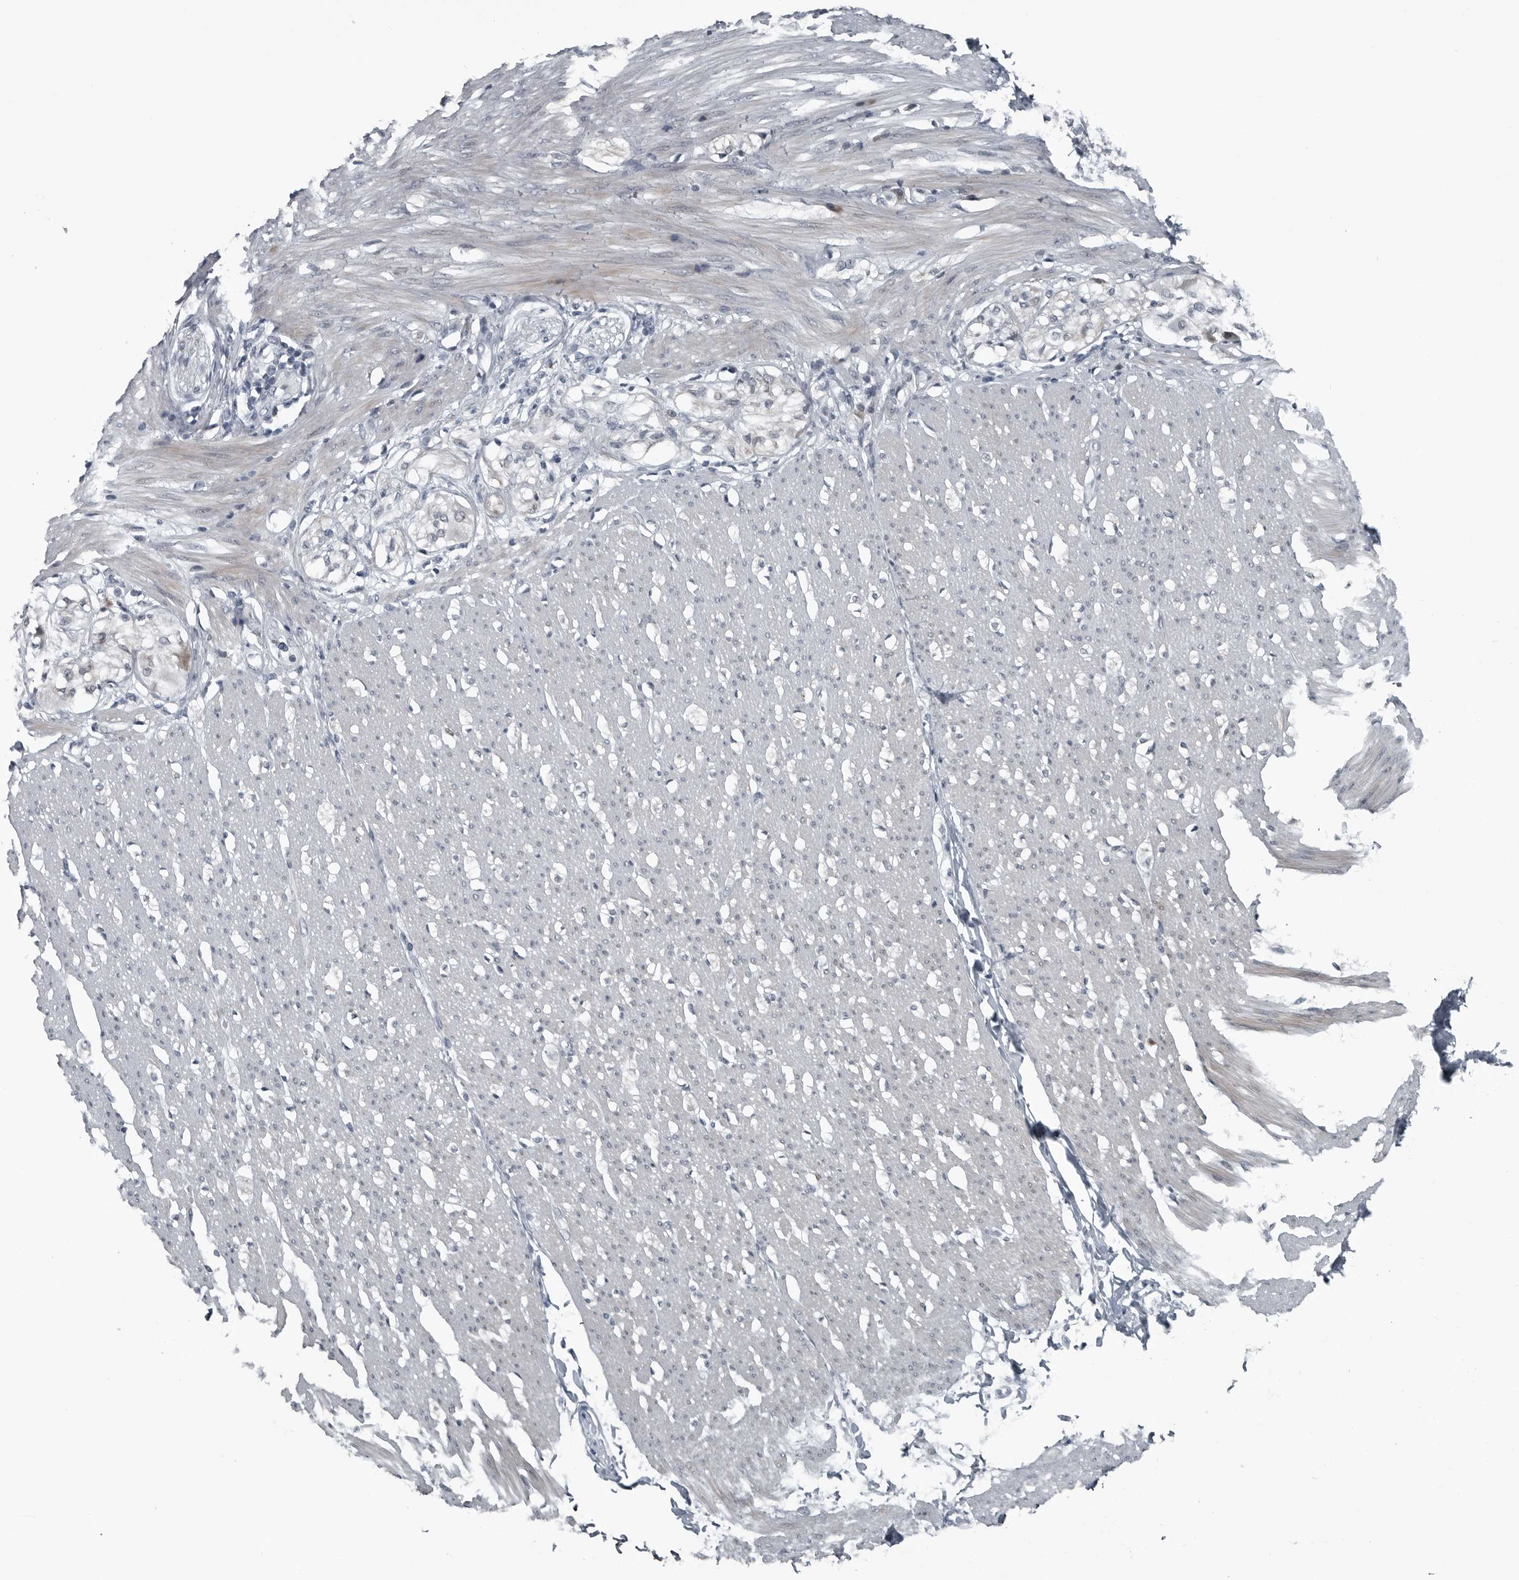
{"staining": {"intensity": "moderate", "quantity": "<25%", "location": "cytoplasmic/membranous"}, "tissue": "smooth muscle", "cell_type": "Smooth muscle cells", "image_type": "normal", "snomed": [{"axis": "morphology", "description": "Normal tissue, NOS"}, {"axis": "morphology", "description": "Adenocarcinoma, NOS"}, {"axis": "topography", "description": "Colon"}, {"axis": "topography", "description": "Peripheral nerve tissue"}], "caption": "IHC of normal smooth muscle shows low levels of moderate cytoplasmic/membranous positivity in about <25% of smooth muscle cells.", "gene": "DNAAF11", "patient": {"sex": "male", "age": 14}}